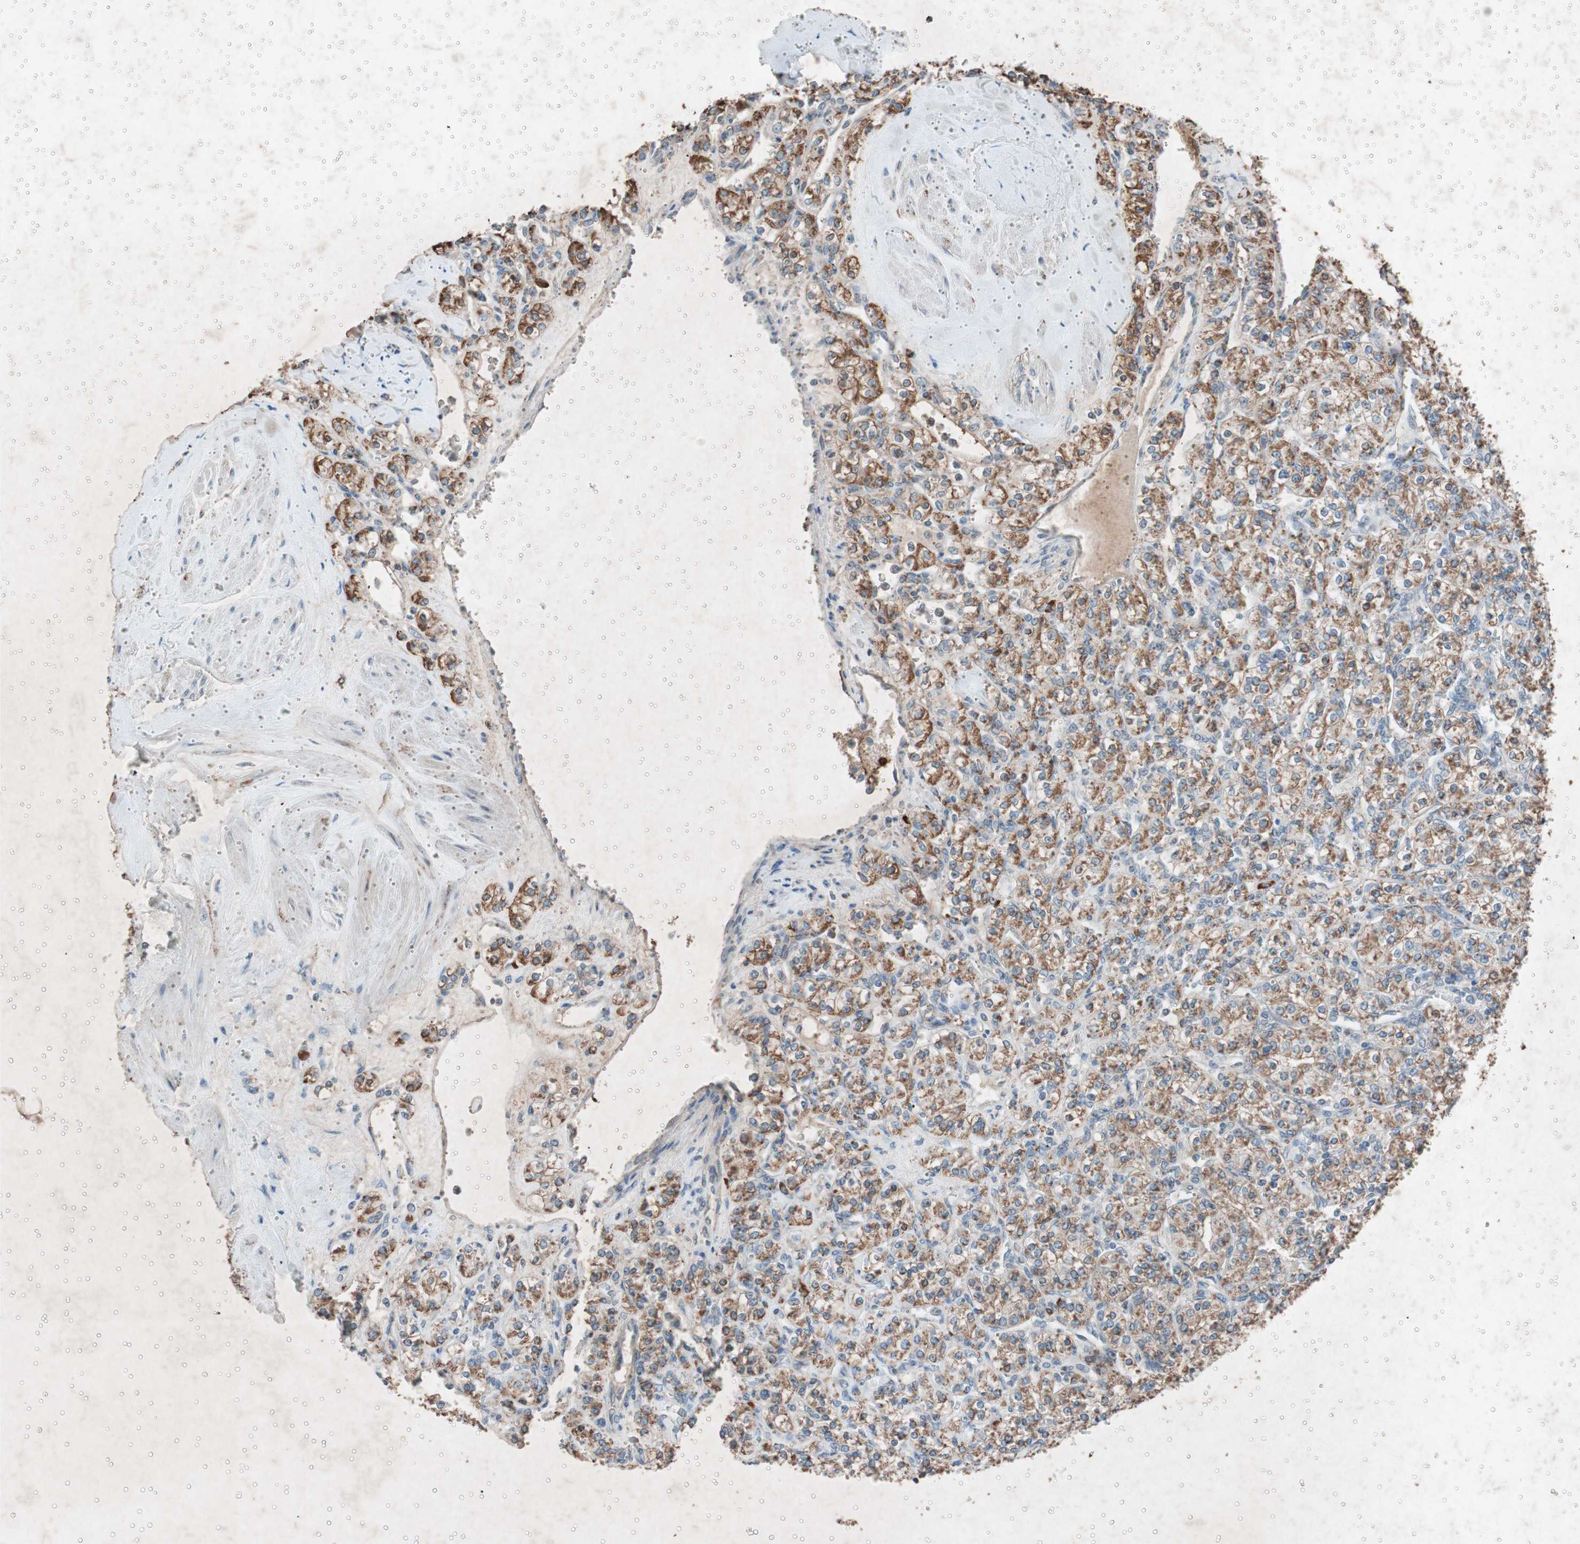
{"staining": {"intensity": "moderate", "quantity": "25%-75%", "location": "cytoplasmic/membranous"}, "tissue": "renal cancer", "cell_type": "Tumor cells", "image_type": "cancer", "snomed": [{"axis": "morphology", "description": "Adenocarcinoma, NOS"}, {"axis": "topography", "description": "Kidney"}], "caption": "Immunohistochemical staining of renal cancer (adenocarcinoma) reveals medium levels of moderate cytoplasmic/membranous protein expression in approximately 25%-75% of tumor cells.", "gene": "GRB7", "patient": {"sex": "male", "age": 77}}